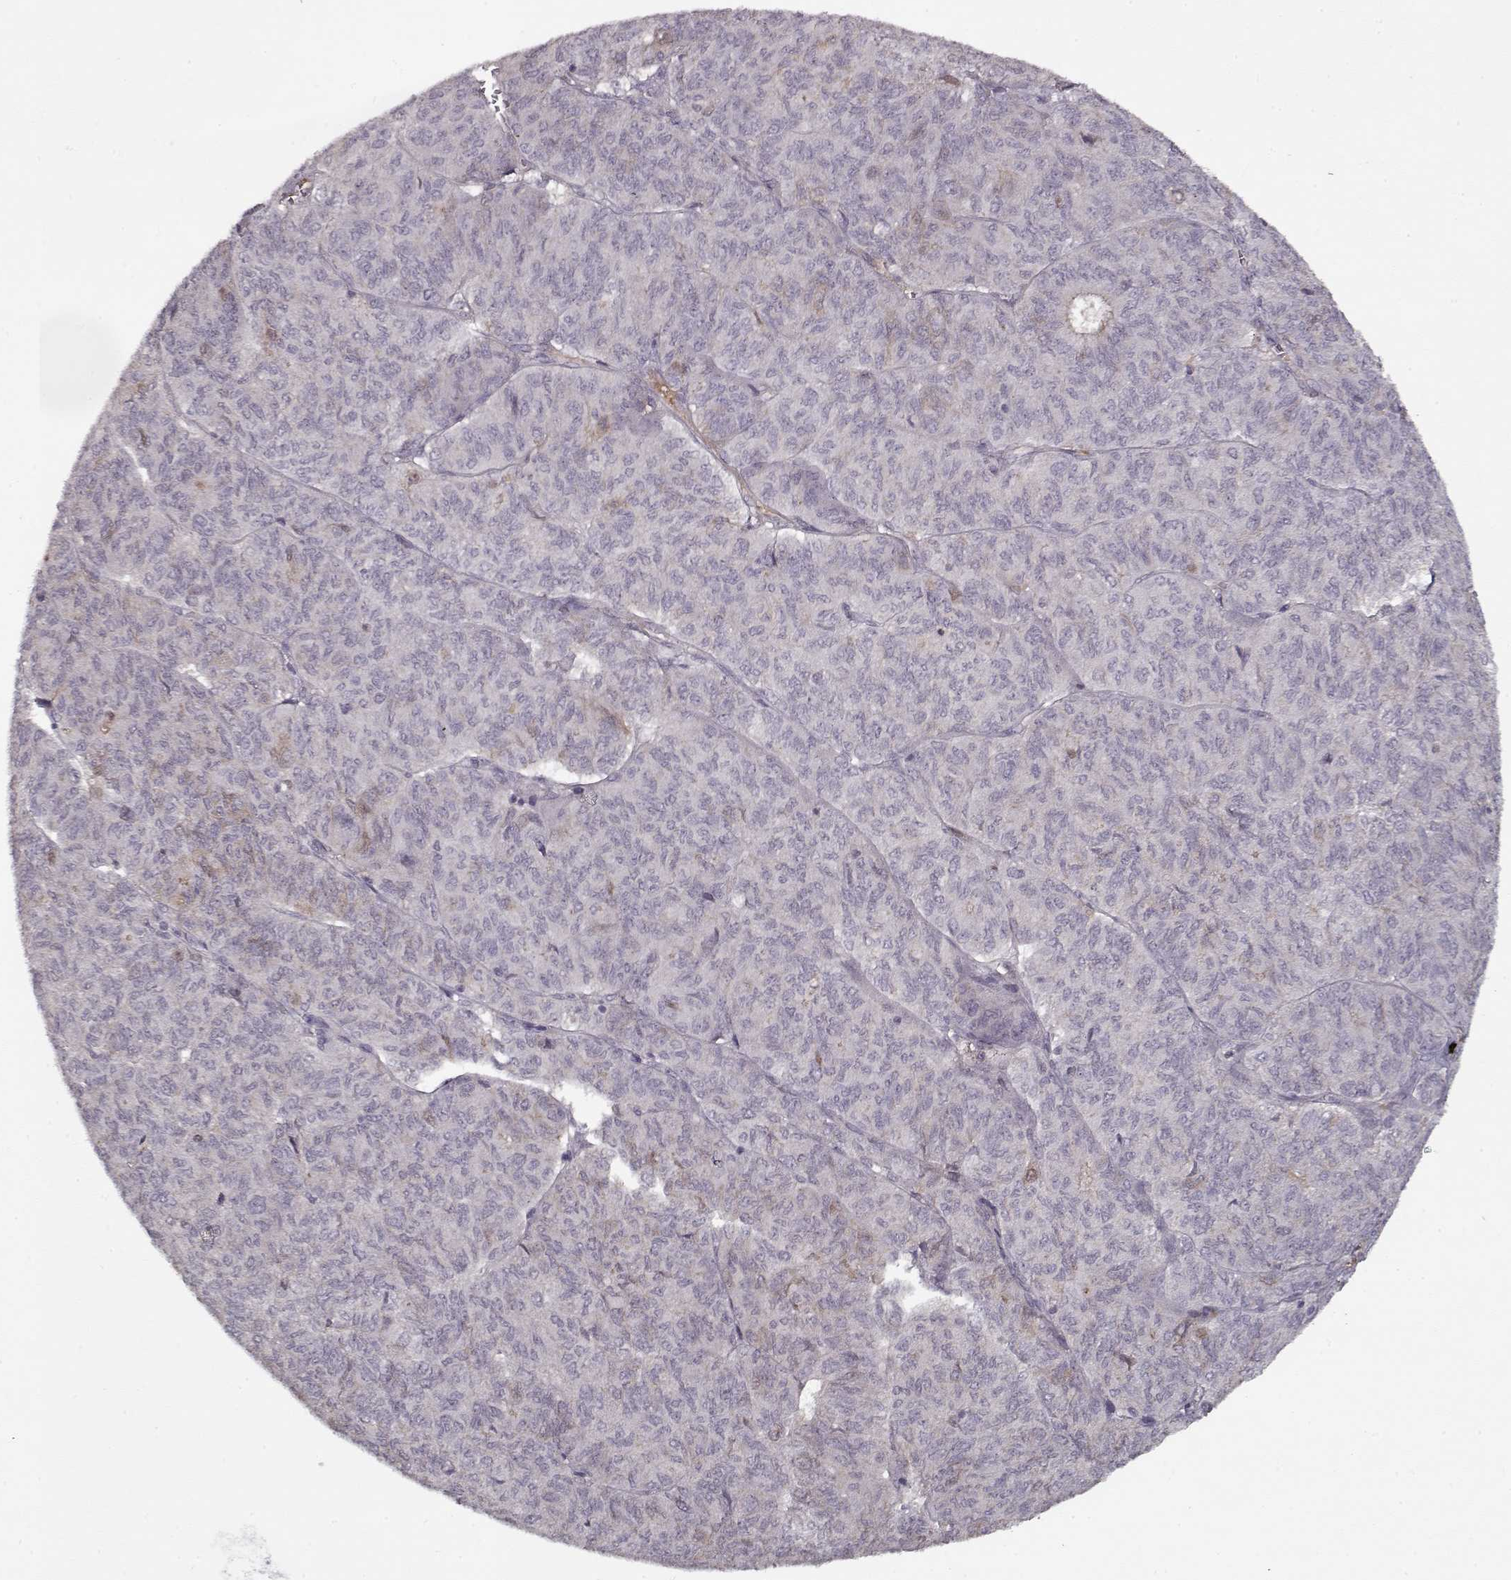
{"staining": {"intensity": "negative", "quantity": "none", "location": "none"}, "tissue": "ovarian cancer", "cell_type": "Tumor cells", "image_type": "cancer", "snomed": [{"axis": "morphology", "description": "Carcinoma, endometroid"}, {"axis": "topography", "description": "Ovary"}], "caption": "DAB immunohistochemical staining of human ovarian endometroid carcinoma reveals no significant positivity in tumor cells. (DAB IHC with hematoxylin counter stain).", "gene": "AFM", "patient": {"sex": "female", "age": 80}}